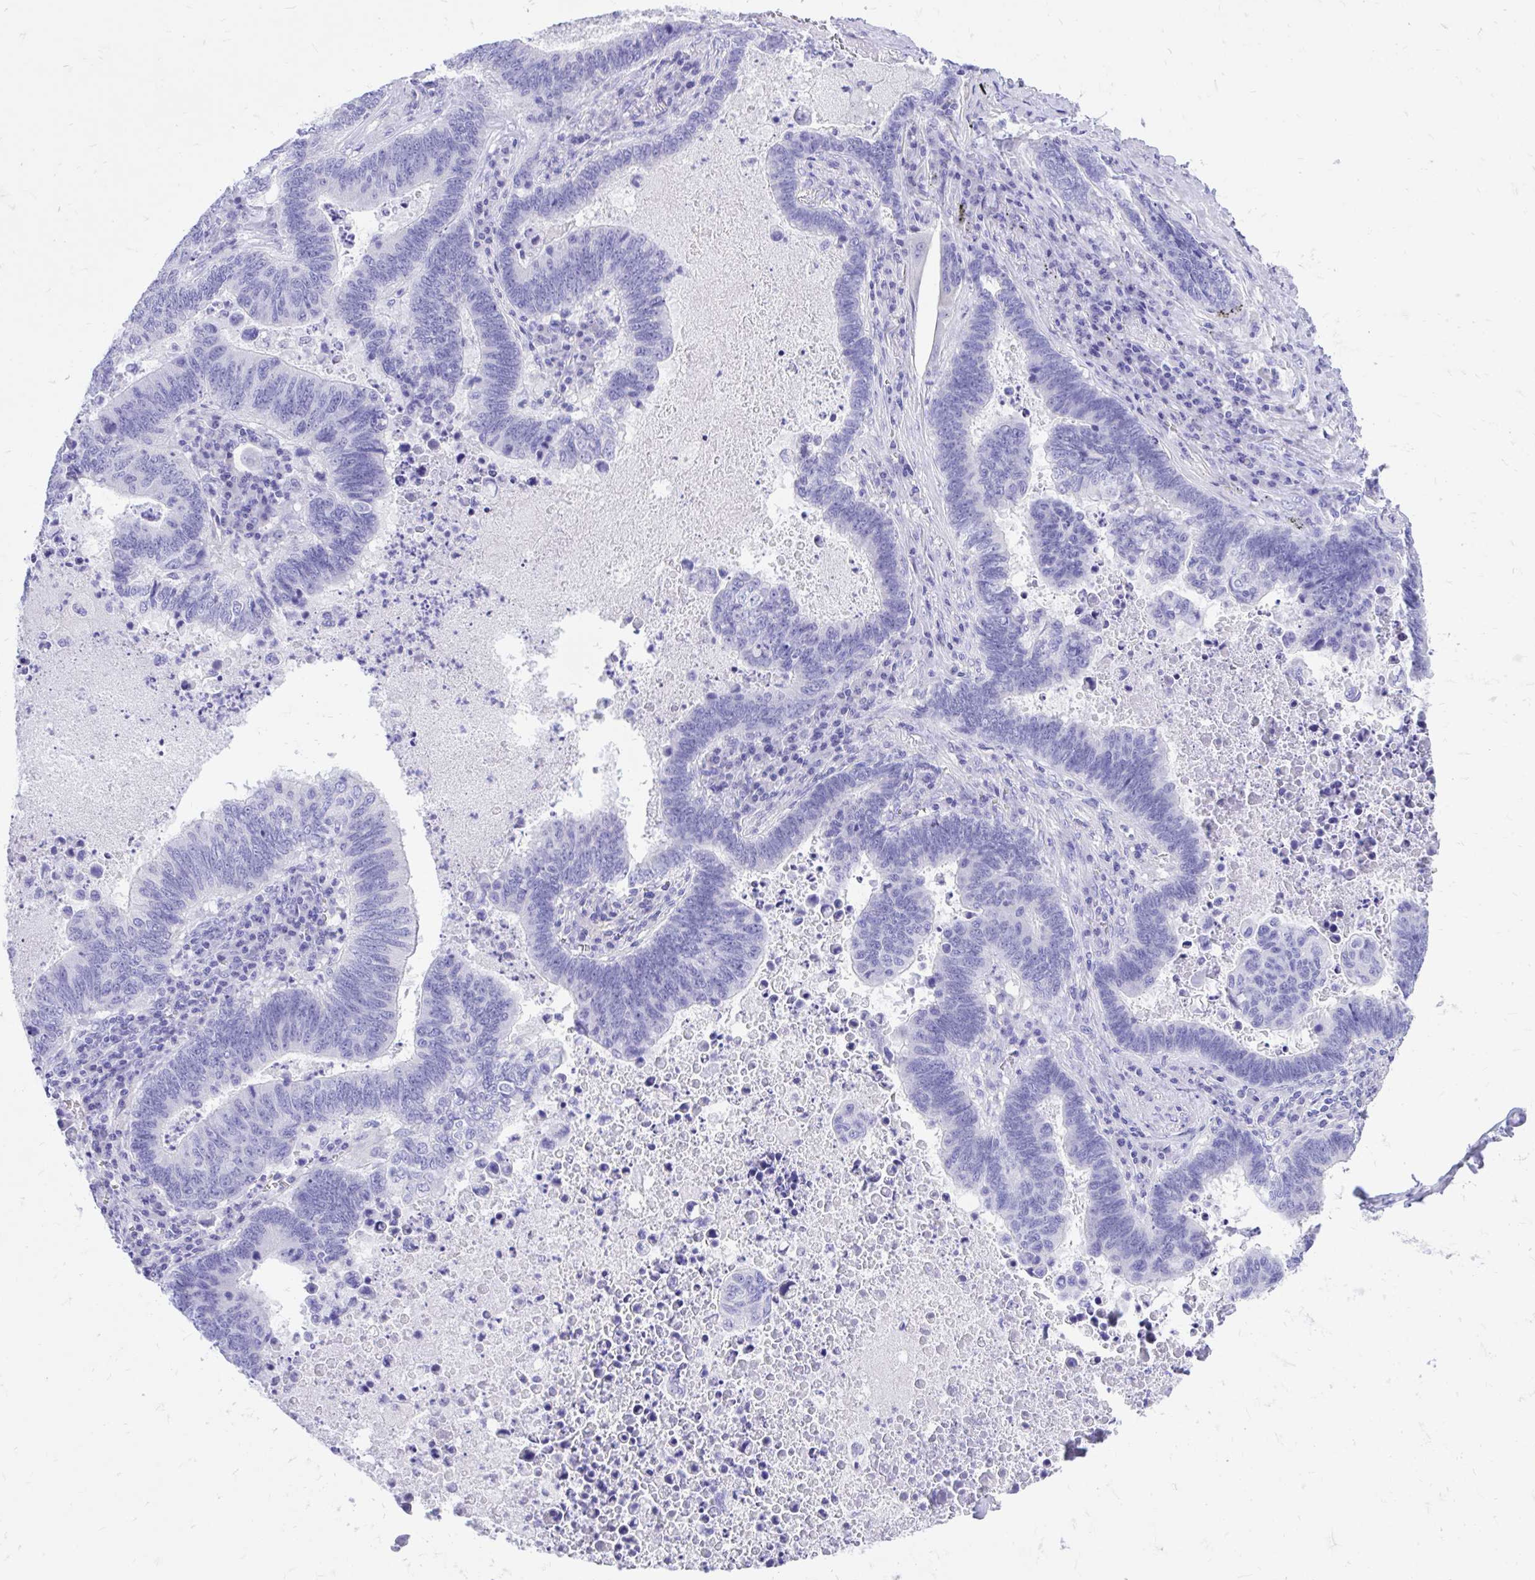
{"staining": {"intensity": "negative", "quantity": "none", "location": "none"}, "tissue": "lung cancer", "cell_type": "Tumor cells", "image_type": "cancer", "snomed": [{"axis": "morphology", "description": "Aneuploidy"}, {"axis": "morphology", "description": "Adenocarcinoma, NOS"}, {"axis": "morphology", "description": "Adenocarcinoma primary or metastatic"}, {"axis": "topography", "description": "Lung"}], "caption": "This is an immunohistochemistry histopathology image of lung cancer. There is no staining in tumor cells.", "gene": "MON1A", "patient": {"sex": "female", "age": 75}}